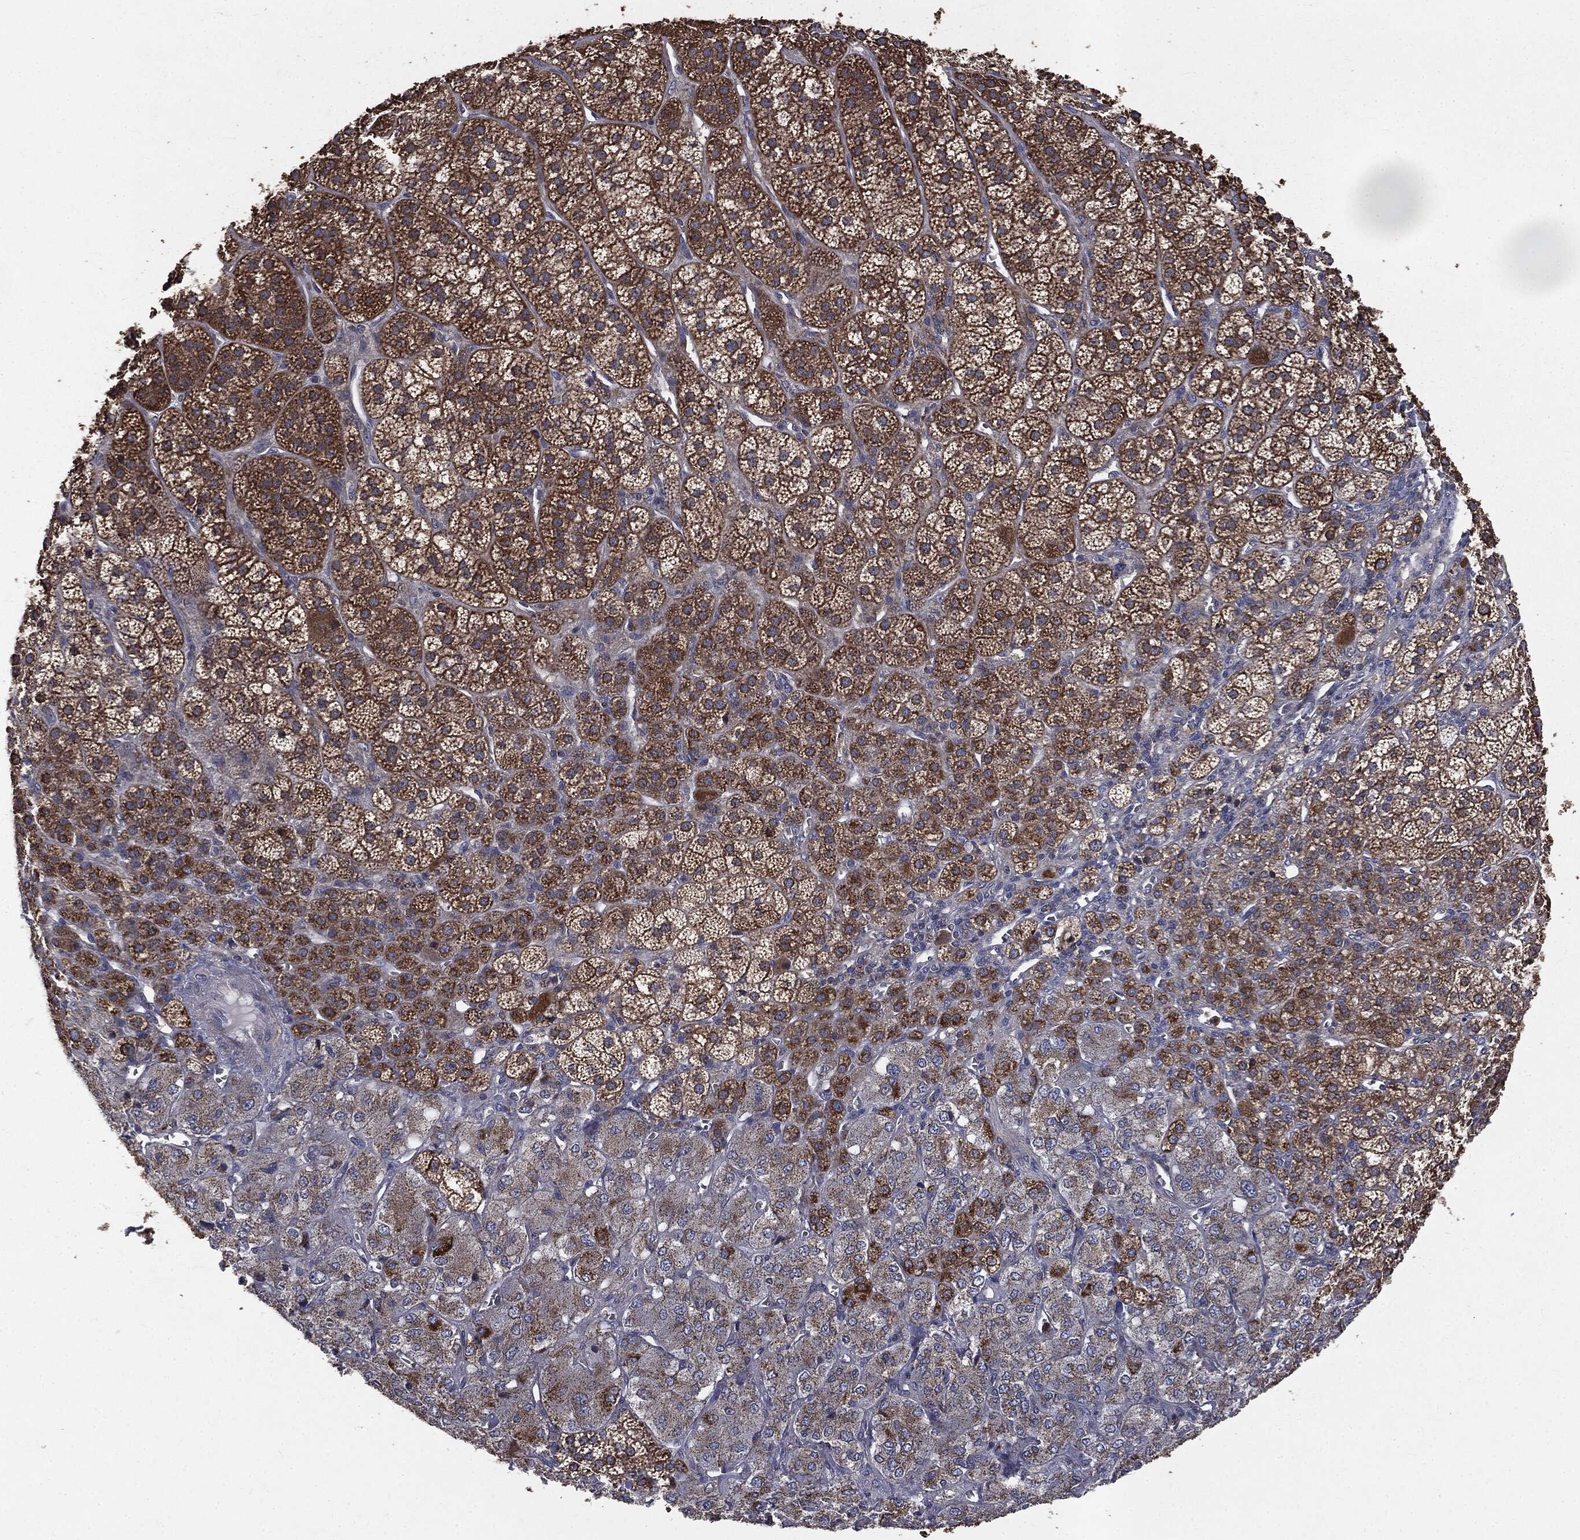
{"staining": {"intensity": "strong", "quantity": ">75%", "location": "cytoplasmic/membranous"}, "tissue": "adrenal gland", "cell_type": "Glandular cells", "image_type": "normal", "snomed": [{"axis": "morphology", "description": "Normal tissue, NOS"}, {"axis": "topography", "description": "Adrenal gland"}], "caption": "Human adrenal gland stained for a protein (brown) exhibits strong cytoplasmic/membranous positive staining in approximately >75% of glandular cells.", "gene": "MAPK6", "patient": {"sex": "female", "age": 60}}